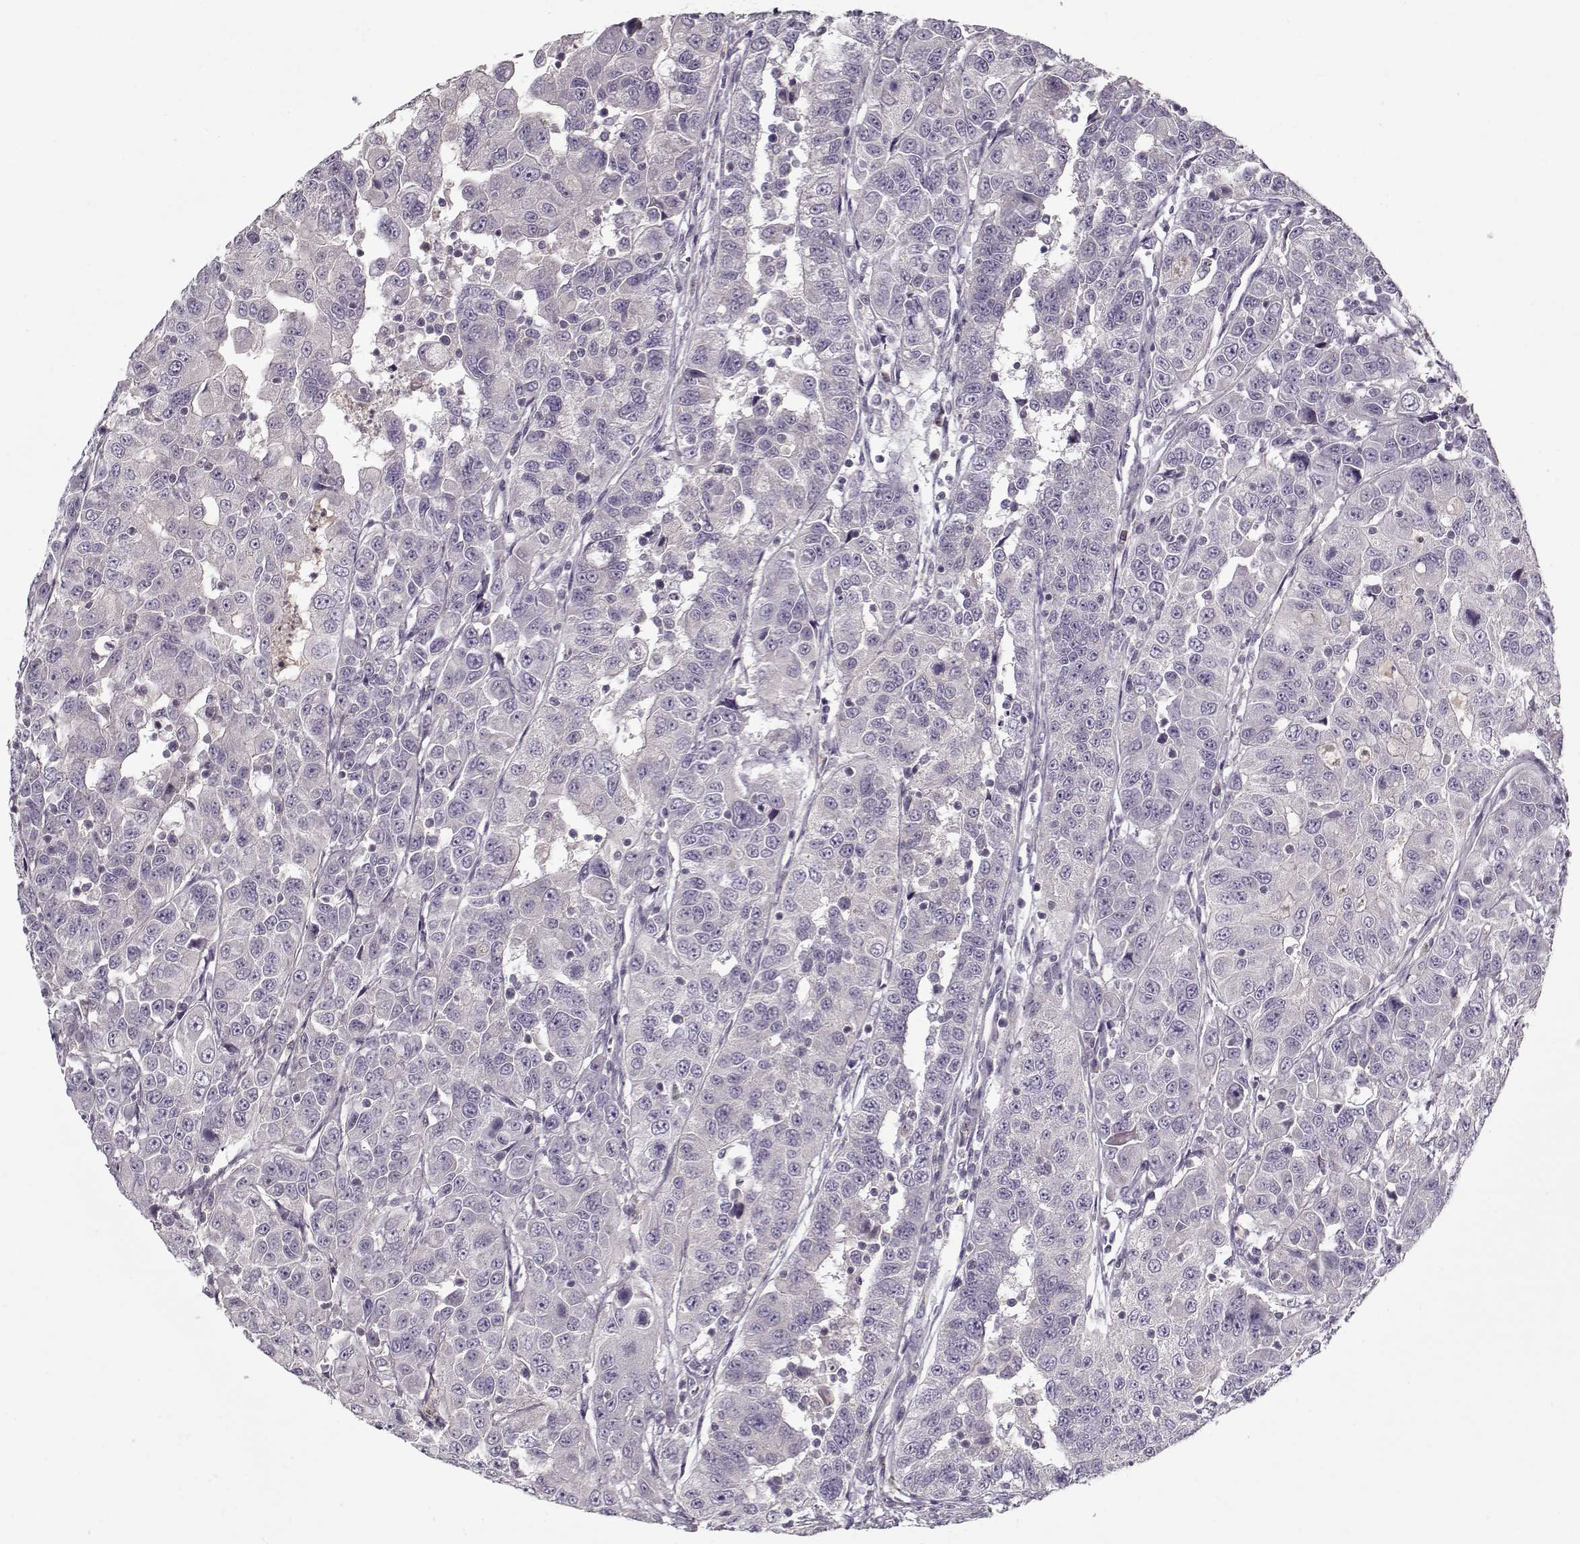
{"staining": {"intensity": "negative", "quantity": "none", "location": "none"}, "tissue": "urothelial cancer", "cell_type": "Tumor cells", "image_type": "cancer", "snomed": [{"axis": "morphology", "description": "Urothelial carcinoma, NOS"}, {"axis": "morphology", "description": "Urothelial carcinoma, High grade"}, {"axis": "topography", "description": "Urinary bladder"}], "caption": "This is a image of IHC staining of transitional cell carcinoma, which shows no staining in tumor cells.", "gene": "UNC13D", "patient": {"sex": "female", "age": 73}}